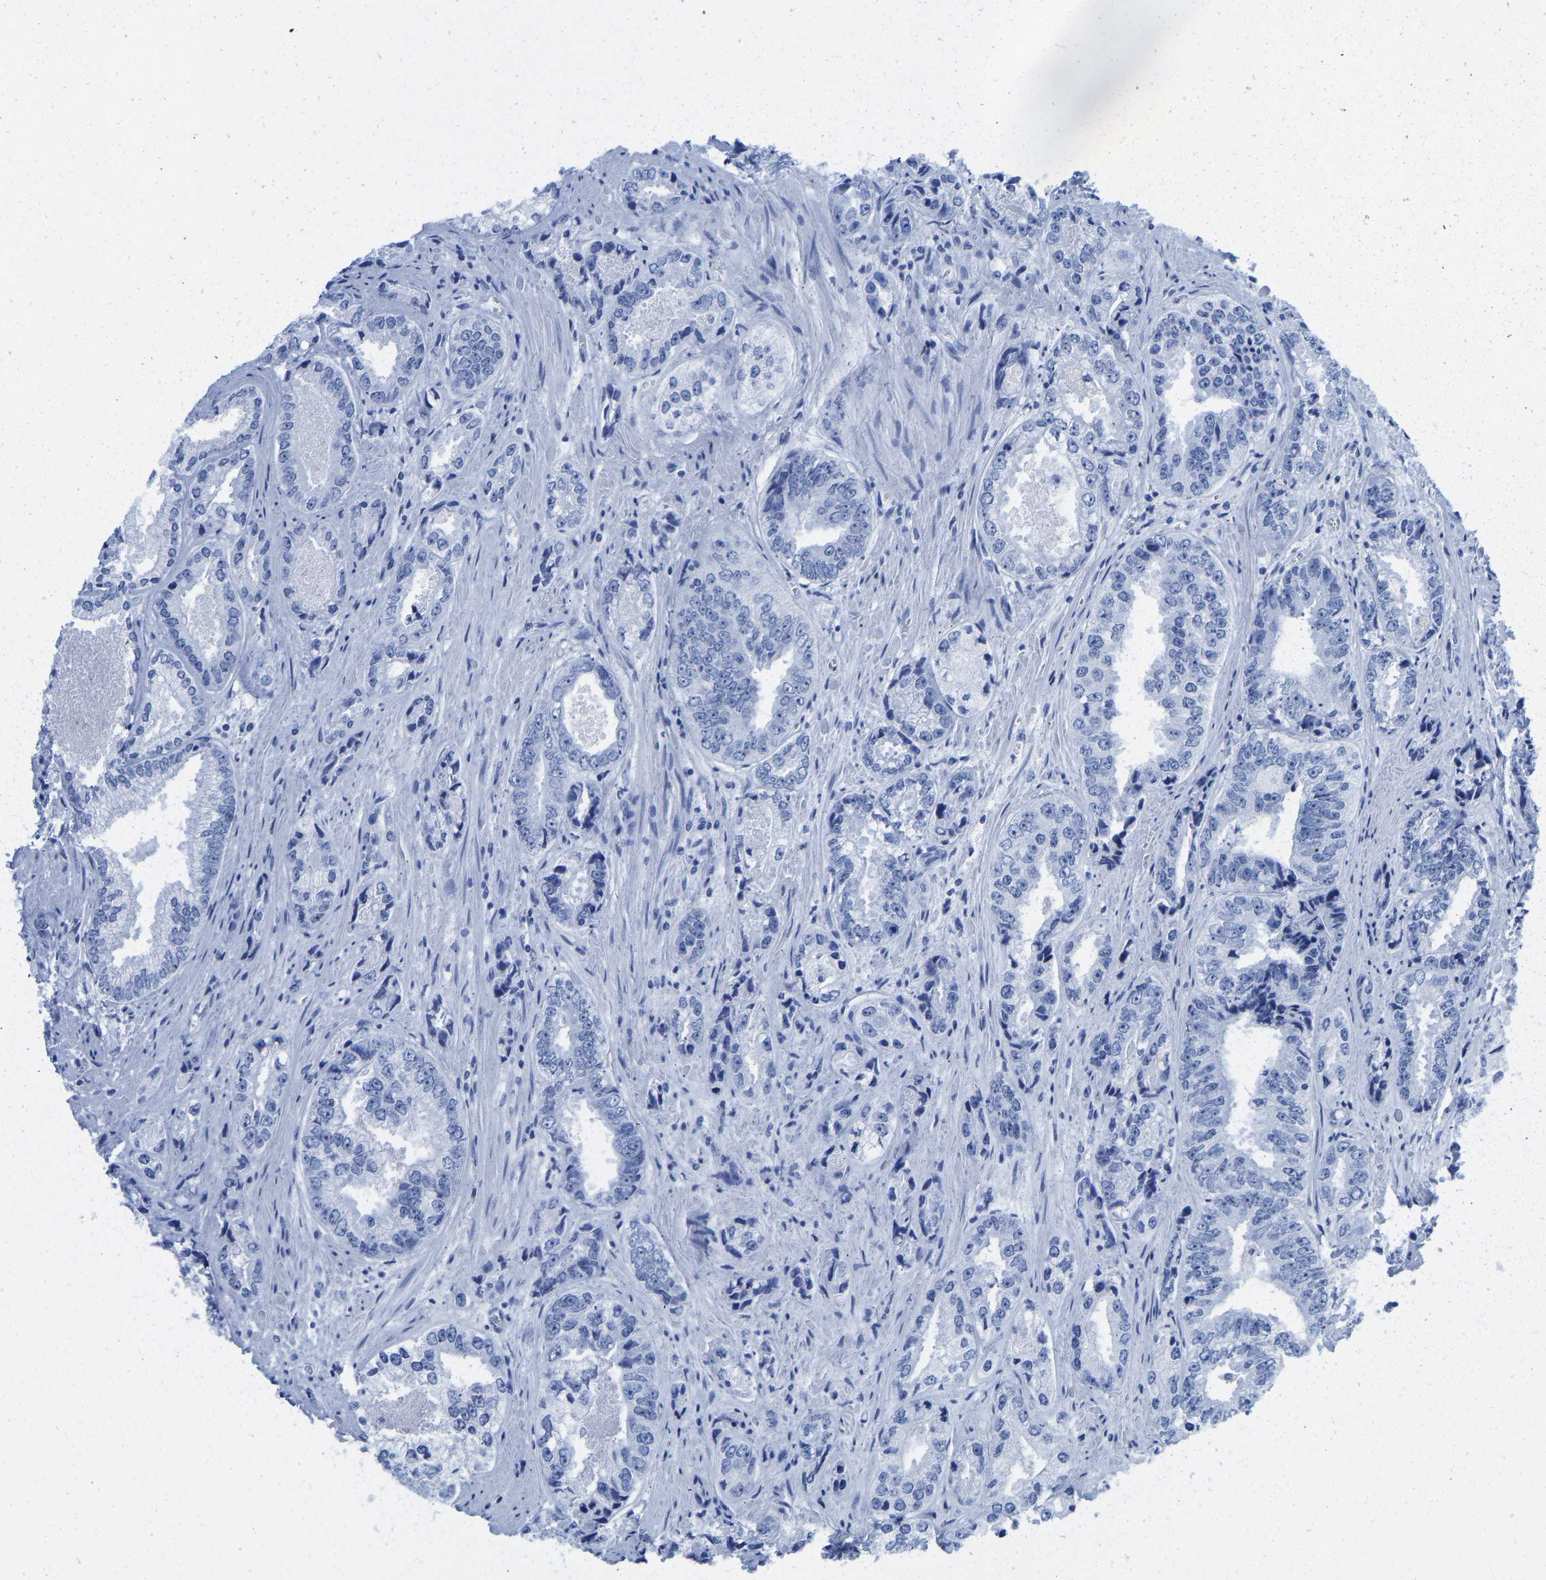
{"staining": {"intensity": "negative", "quantity": "none", "location": "none"}, "tissue": "prostate cancer", "cell_type": "Tumor cells", "image_type": "cancer", "snomed": [{"axis": "morphology", "description": "Adenocarcinoma, High grade"}, {"axis": "topography", "description": "Prostate"}], "caption": "This is an IHC histopathology image of prostate adenocarcinoma (high-grade). There is no expression in tumor cells.", "gene": "ELMO2", "patient": {"sex": "male", "age": 61}}